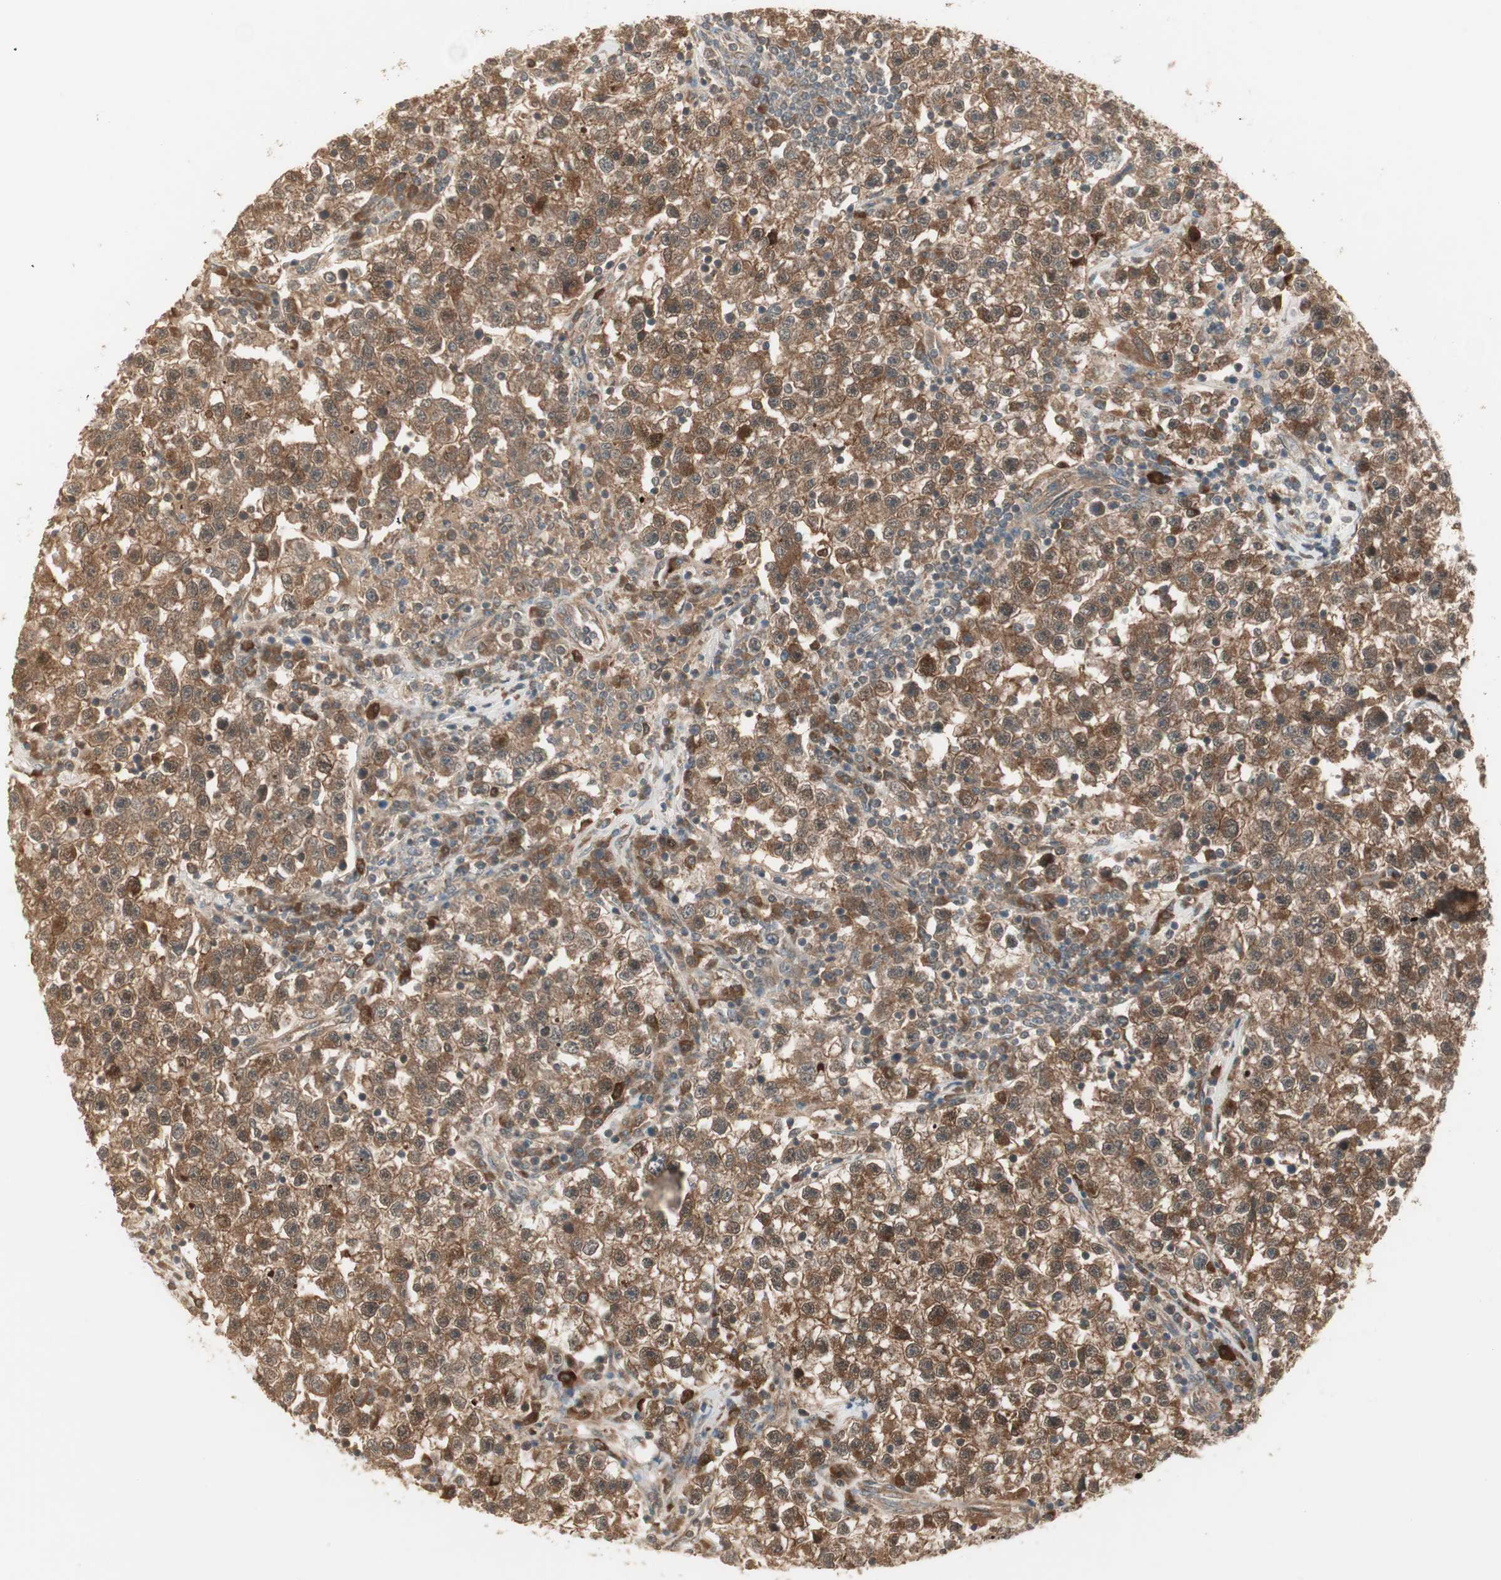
{"staining": {"intensity": "strong", "quantity": ">75%", "location": "cytoplasmic/membranous,nuclear"}, "tissue": "testis cancer", "cell_type": "Tumor cells", "image_type": "cancer", "snomed": [{"axis": "morphology", "description": "Seminoma, NOS"}, {"axis": "topography", "description": "Testis"}], "caption": "Protein expression analysis of human testis cancer reveals strong cytoplasmic/membranous and nuclear expression in about >75% of tumor cells.", "gene": "ZSCAN31", "patient": {"sex": "male", "age": 22}}